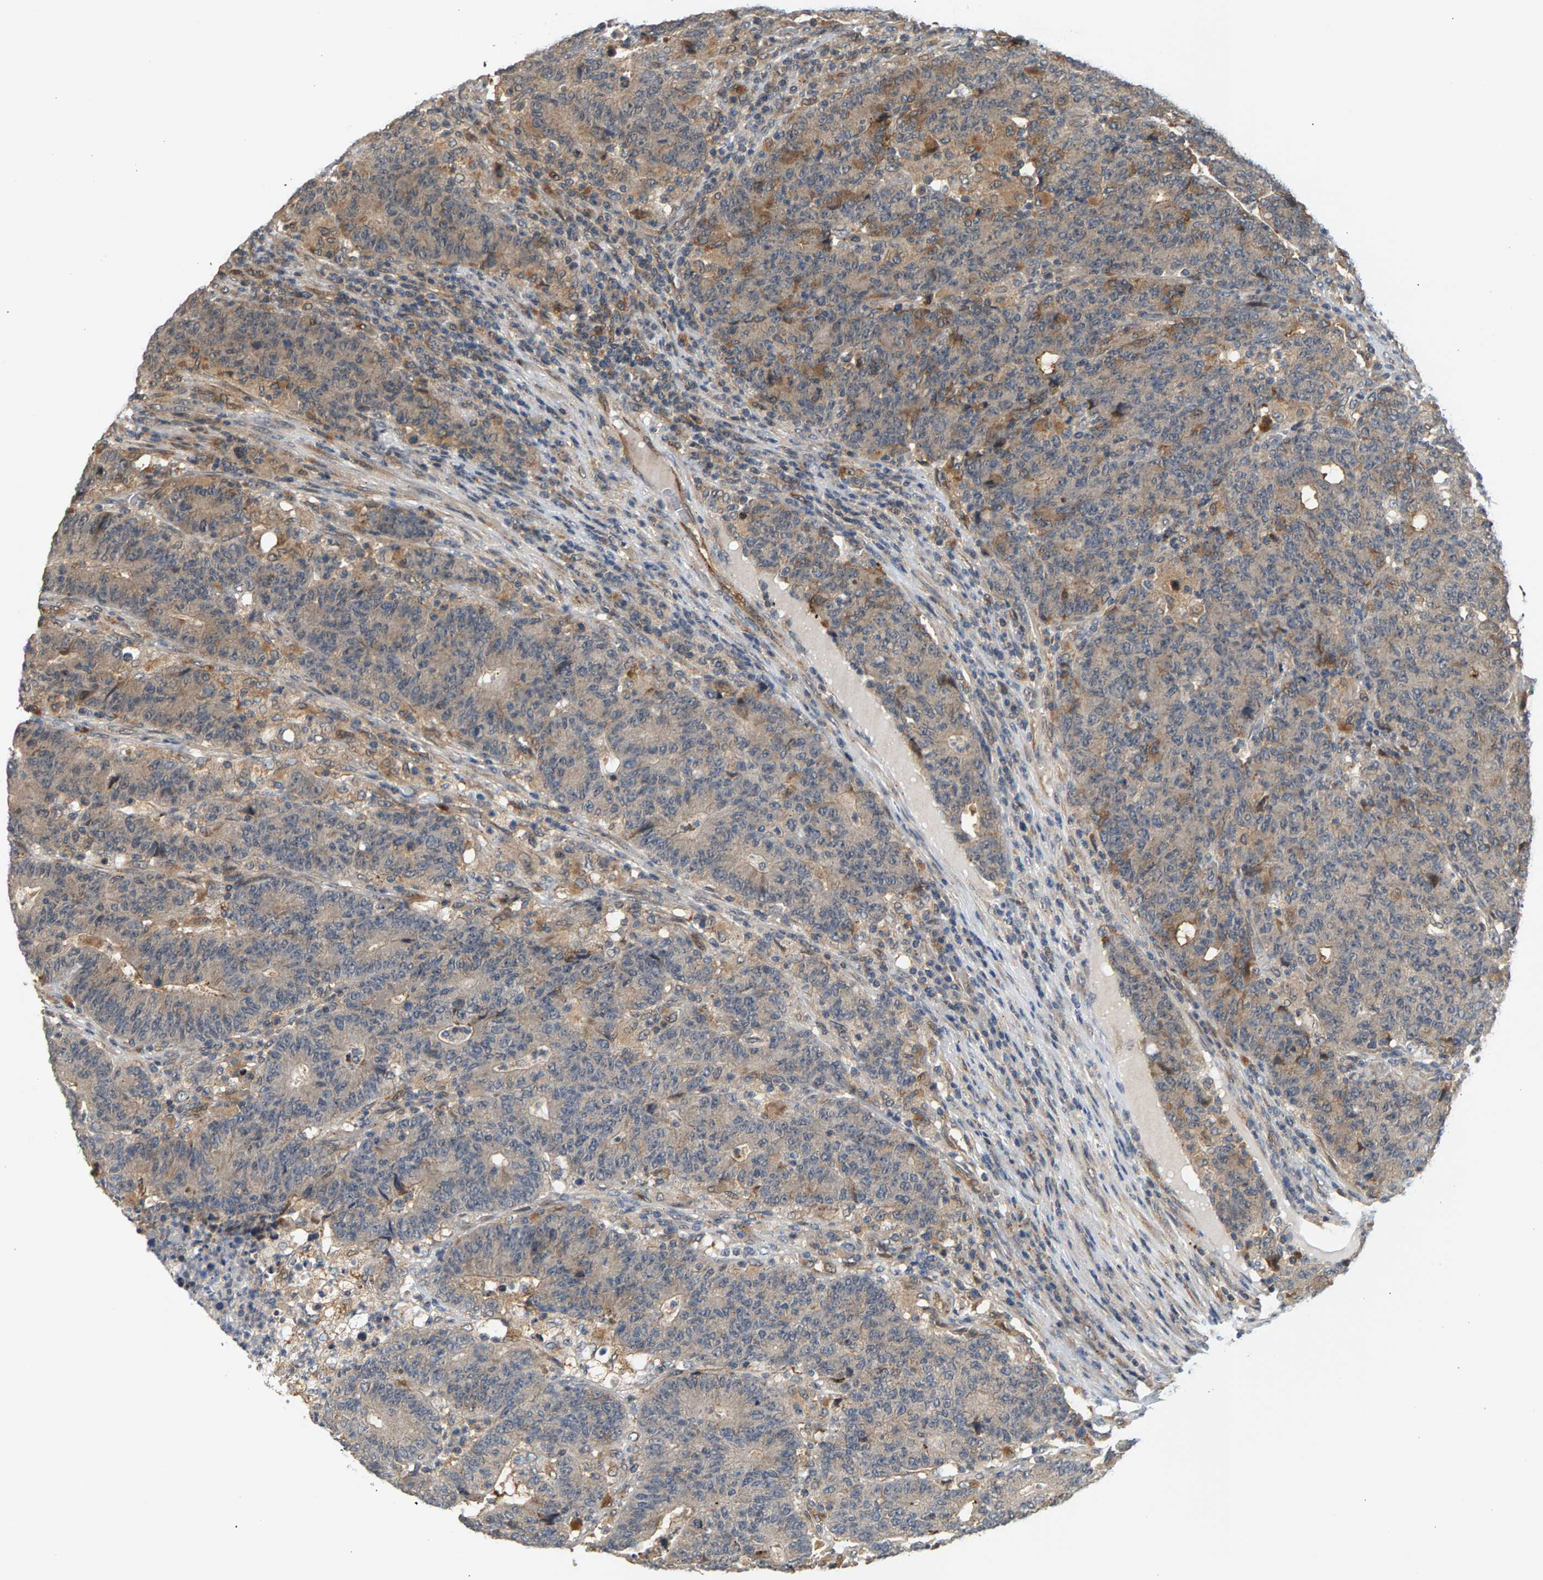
{"staining": {"intensity": "moderate", "quantity": "25%-75%", "location": "cytoplasmic/membranous"}, "tissue": "colorectal cancer", "cell_type": "Tumor cells", "image_type": "cancer", "snomed": [{"axis": "morphology", "description": "Normal tissue, NOS"}, {"axis": "morphology", "description": "Adenocarcinoma, NOS"}, {"axis": "topography", "description": "Colon"}], "caption": "Colorectal adenocarcinoma was stained to show a protein in brown. There is medium levels of moderate cytoplasmic/membranous positivity in approximately 25%-75% of tumor cells.", "gene": "MAP2K5", "patient": {"sex": "female", "age": 75}}